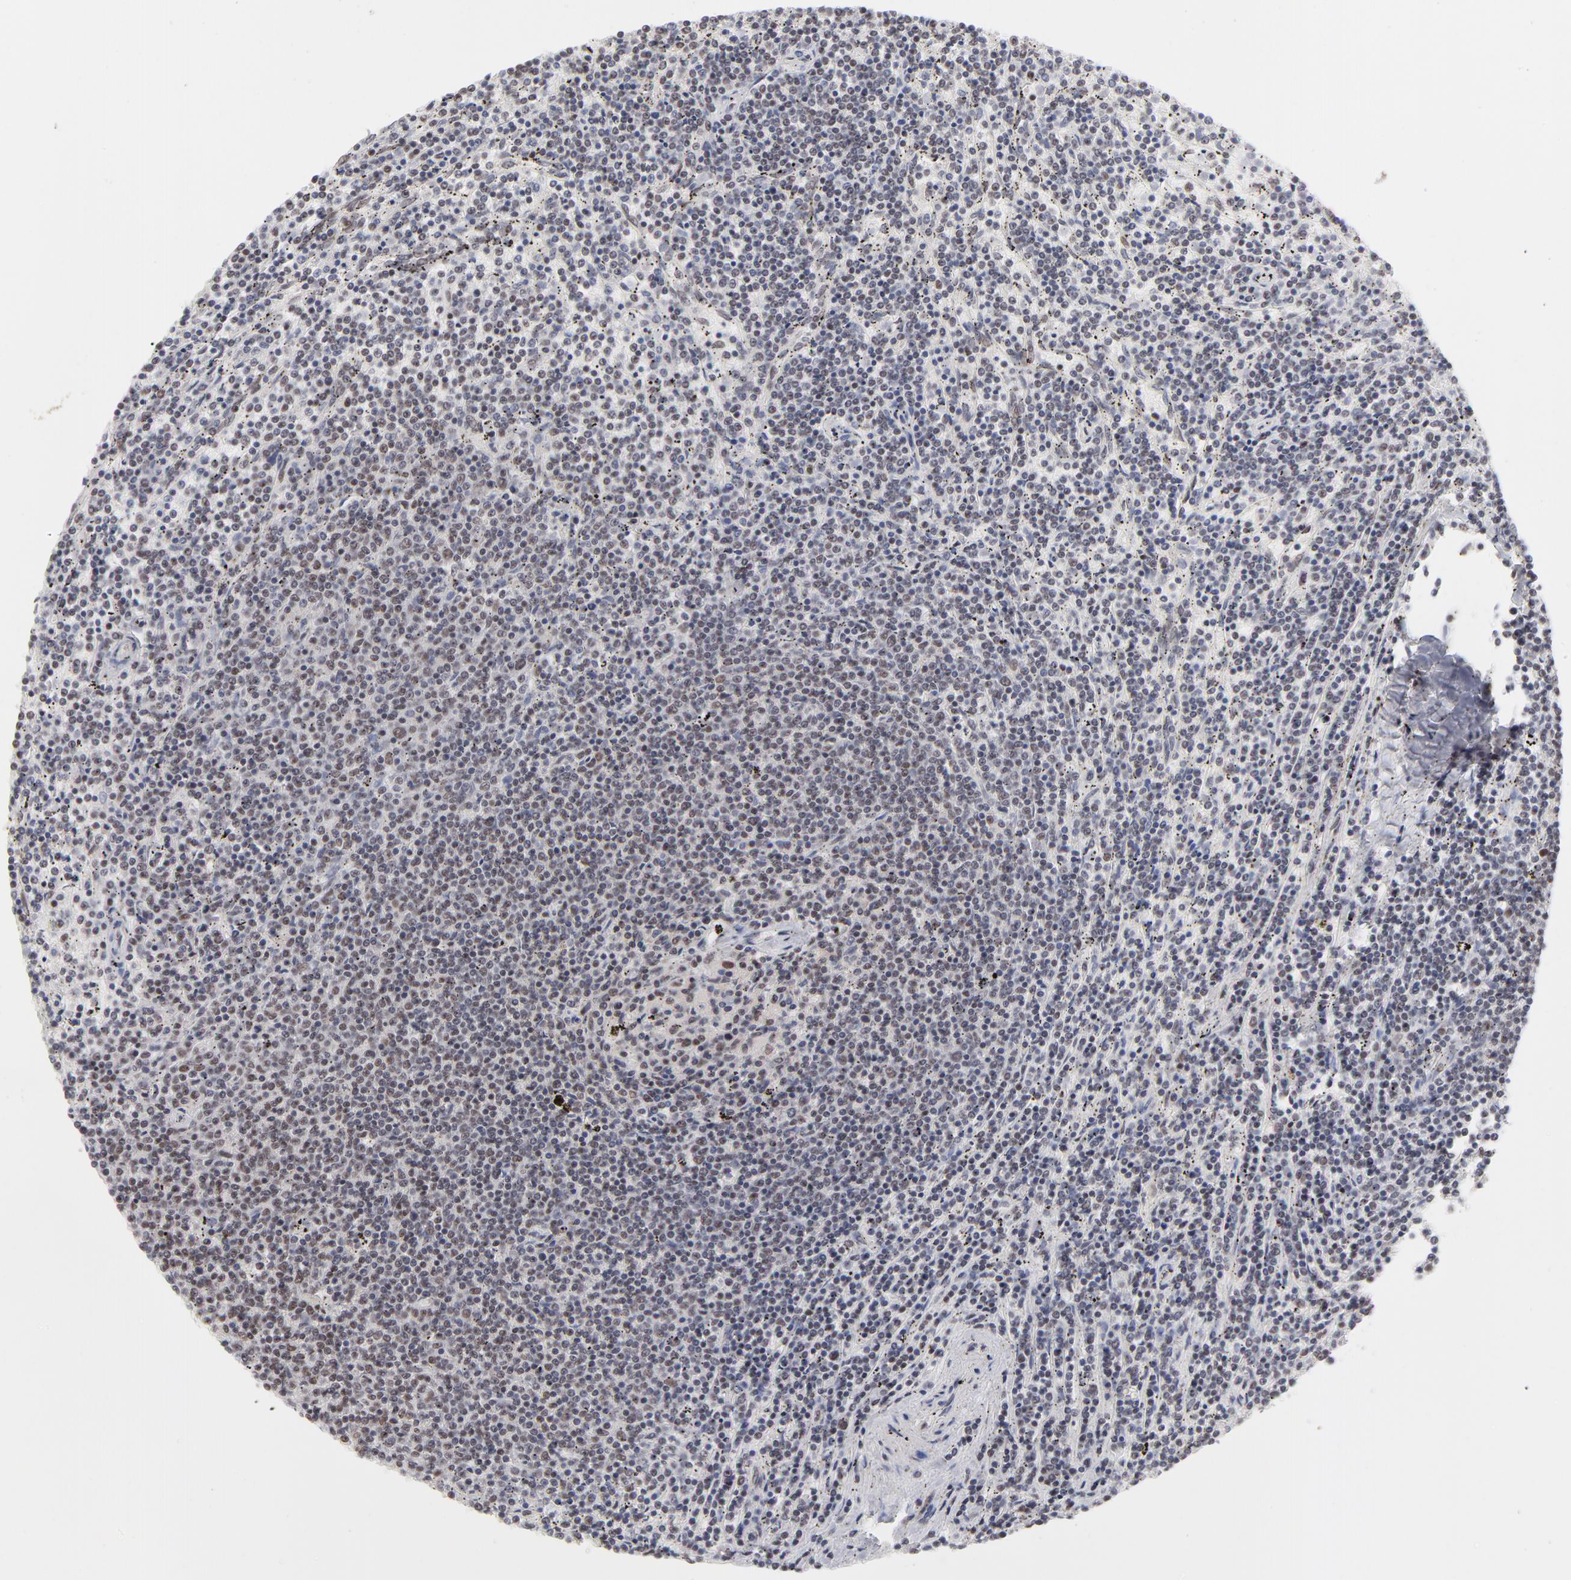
{"staining": {"intensity": "weak", "quantity": "<25%", "location": "nuclear"}, "tissue": "lymphoma", "cell_type": "Tumor cells", "image_type": "cancer", "snomed": [{"axis": "morphology", "description": "Malignant lymphoma, non-Hodgkin's type, Low grade"}, {"axis": "topography", "description": "Spleen"}], "caption": "Micrograph shows no significant protein staining in tumor cells of low-grade malignant lymphoma, non-Hodgkin's type.", "gene": "ZNF3", "patient": {"sex": "female", "age": 50}}